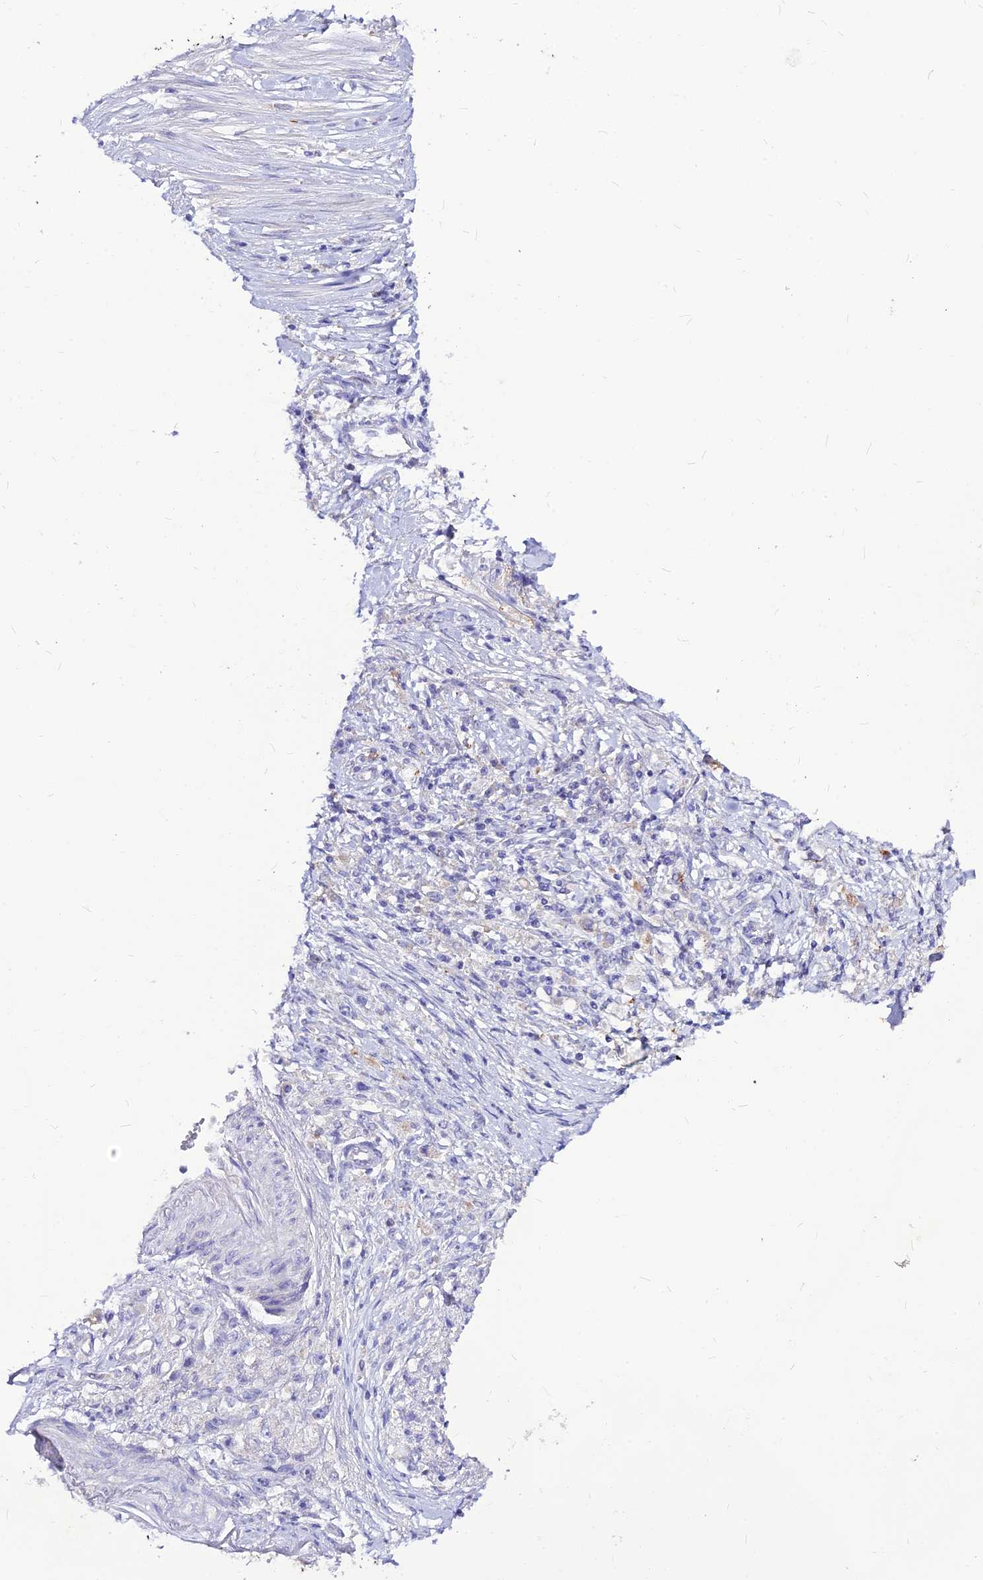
{"staining": {"intensity": "negative", "quantity": "none", "location": "none"}, "tissue": "stomach cancer", "cell_type": "Tumor cells", "image_type": "cancer", "snomed": [{"axis": "morphology", "description": "Adenocarcinoma, NOS"}, {"axis": "topography", "description": "Stomach"}], "caption": "This is an immunohistochemistry histopathology image of adenocarcinoma (stomach). There is no positivity in tumor cells.", "gene": "CZIB", "patient": {"sex": "female", "age": 59}}